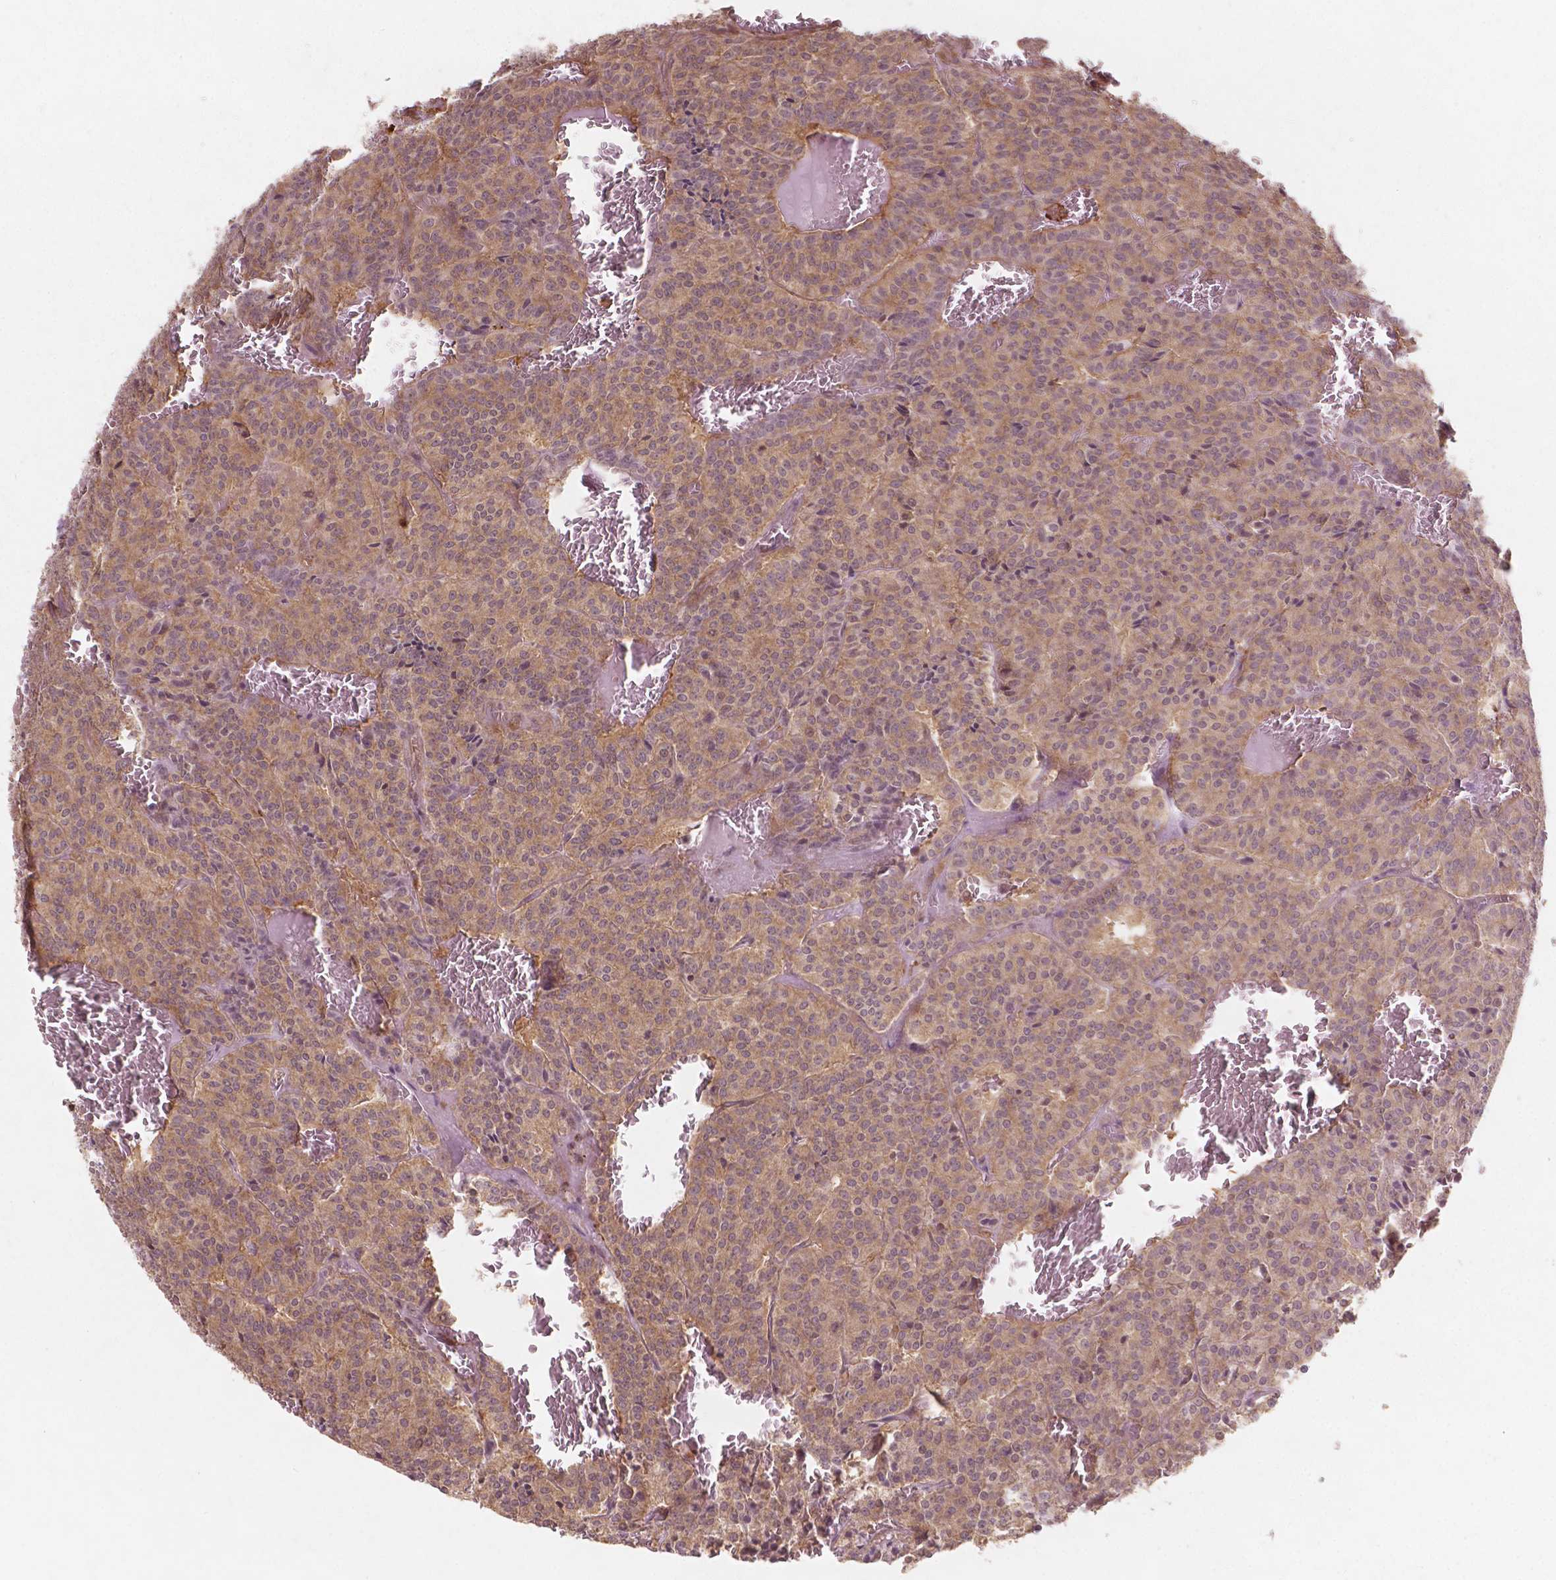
{"staining": {"intensity": "weak", "quantity": ">75%", "location": "cytoplasmic/membranous"}, "tissue": "carcinoid", "cell_type": "Tumor cells", "image_type": "cancer", "snomed": [{"axis": "morphology", "description": "Carcinoid, malignant, NOS"}, {"axis": "topography", "description": "Lung"}], "caption": "A micrograph of carcinoid stained for a protein displays weak cytoplasmic/membranous brown staining in tumor cells.", "gene": "CYFIP2", "patient": {"sex": "male", "age": 70}}